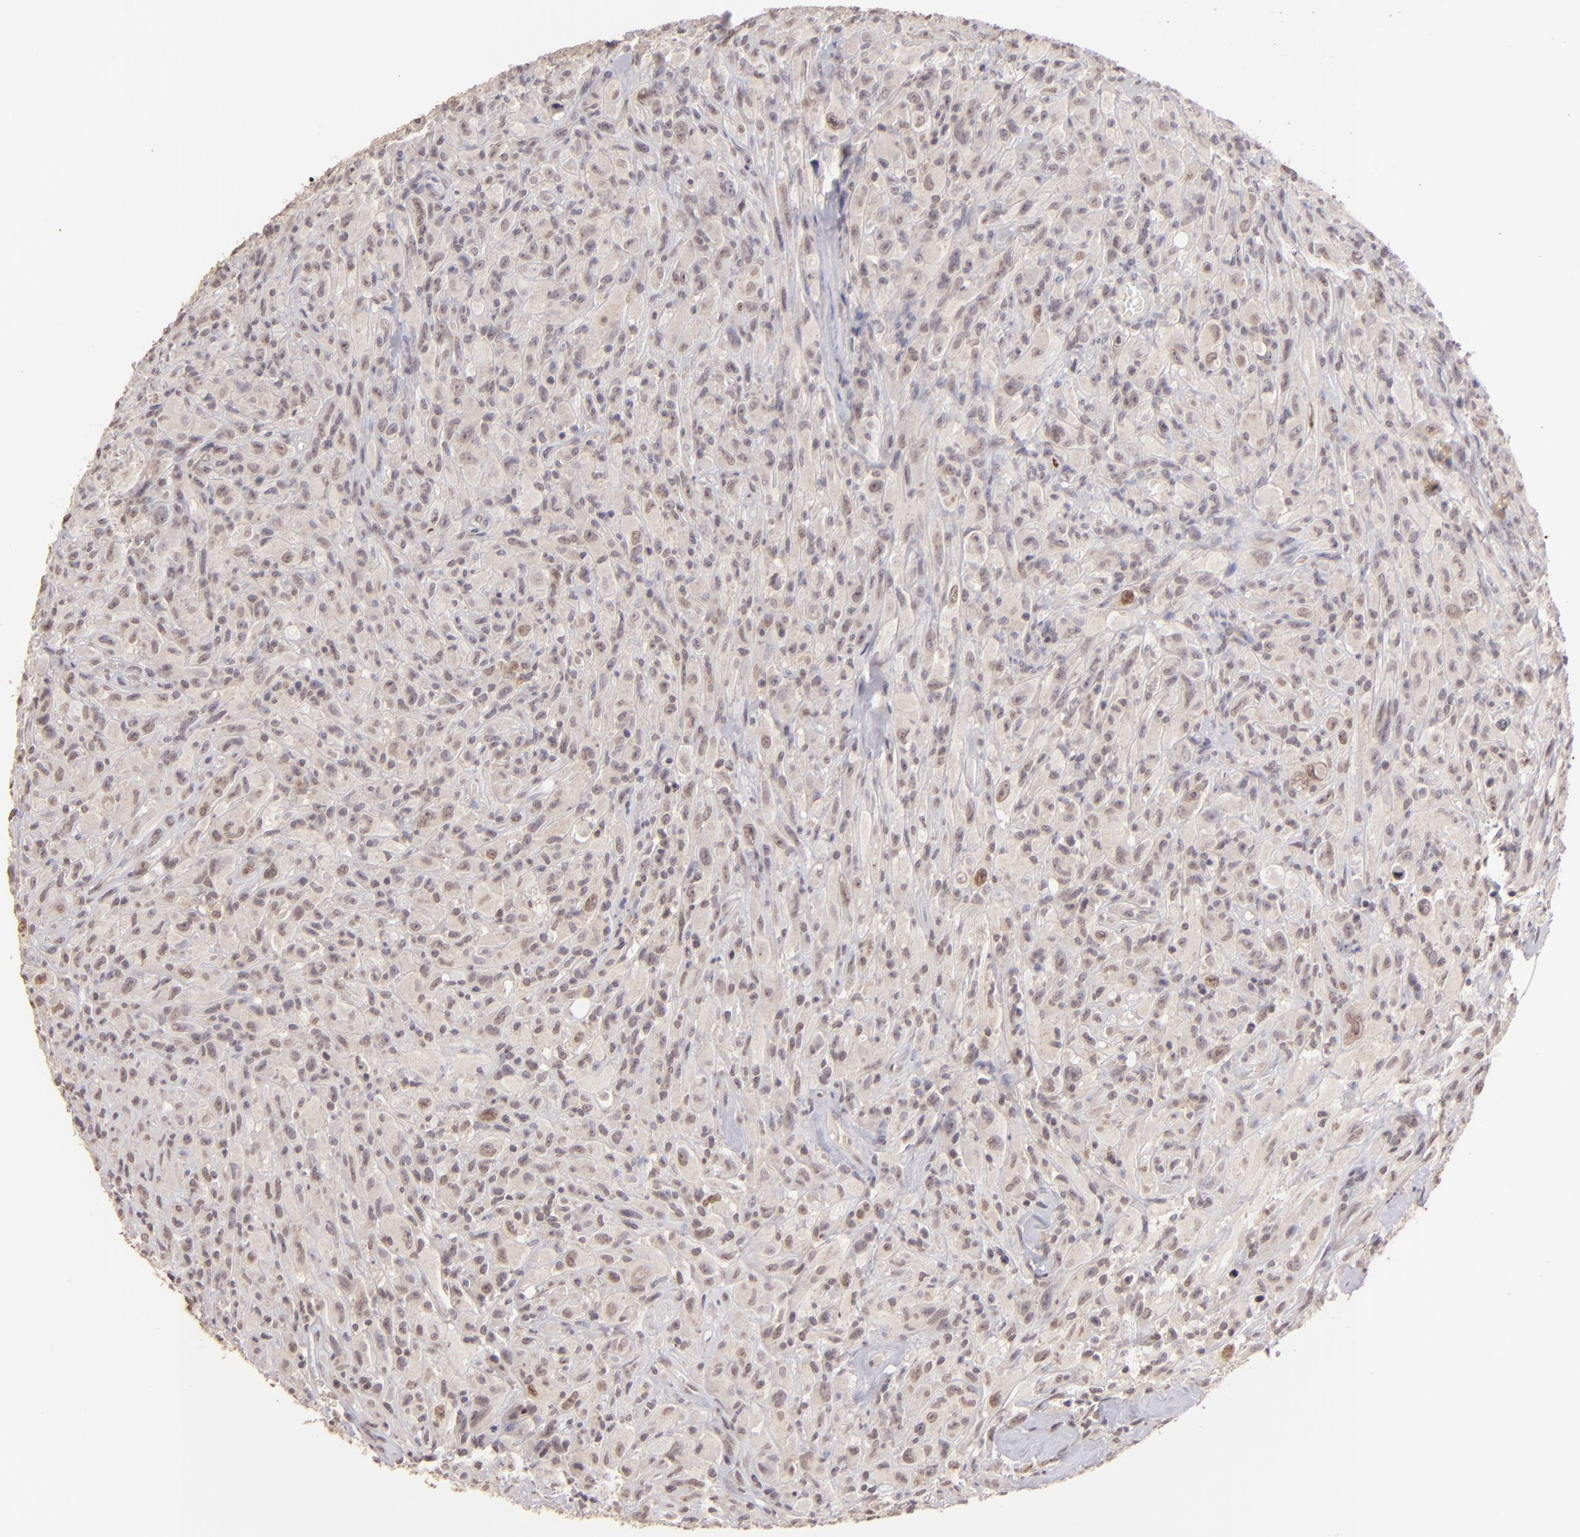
{"staining": {"intensity": "weak", "quantity": "<25%", "location": "cytoplasmic/membranous,nuclear"}, "tissue": "glioma", "cell_type": "Tumor cells", "image_type": "cancer", "snomed": [{"axis": "morphology", "description": "Glioma, malignant, High grade"}, {"axis": "topography", "description": "Brain"}], "caption": "Tumor cells show no significant staining in glioma.", "gene": "CLDN1", "patient": {"sex": "male", "age": 48}}